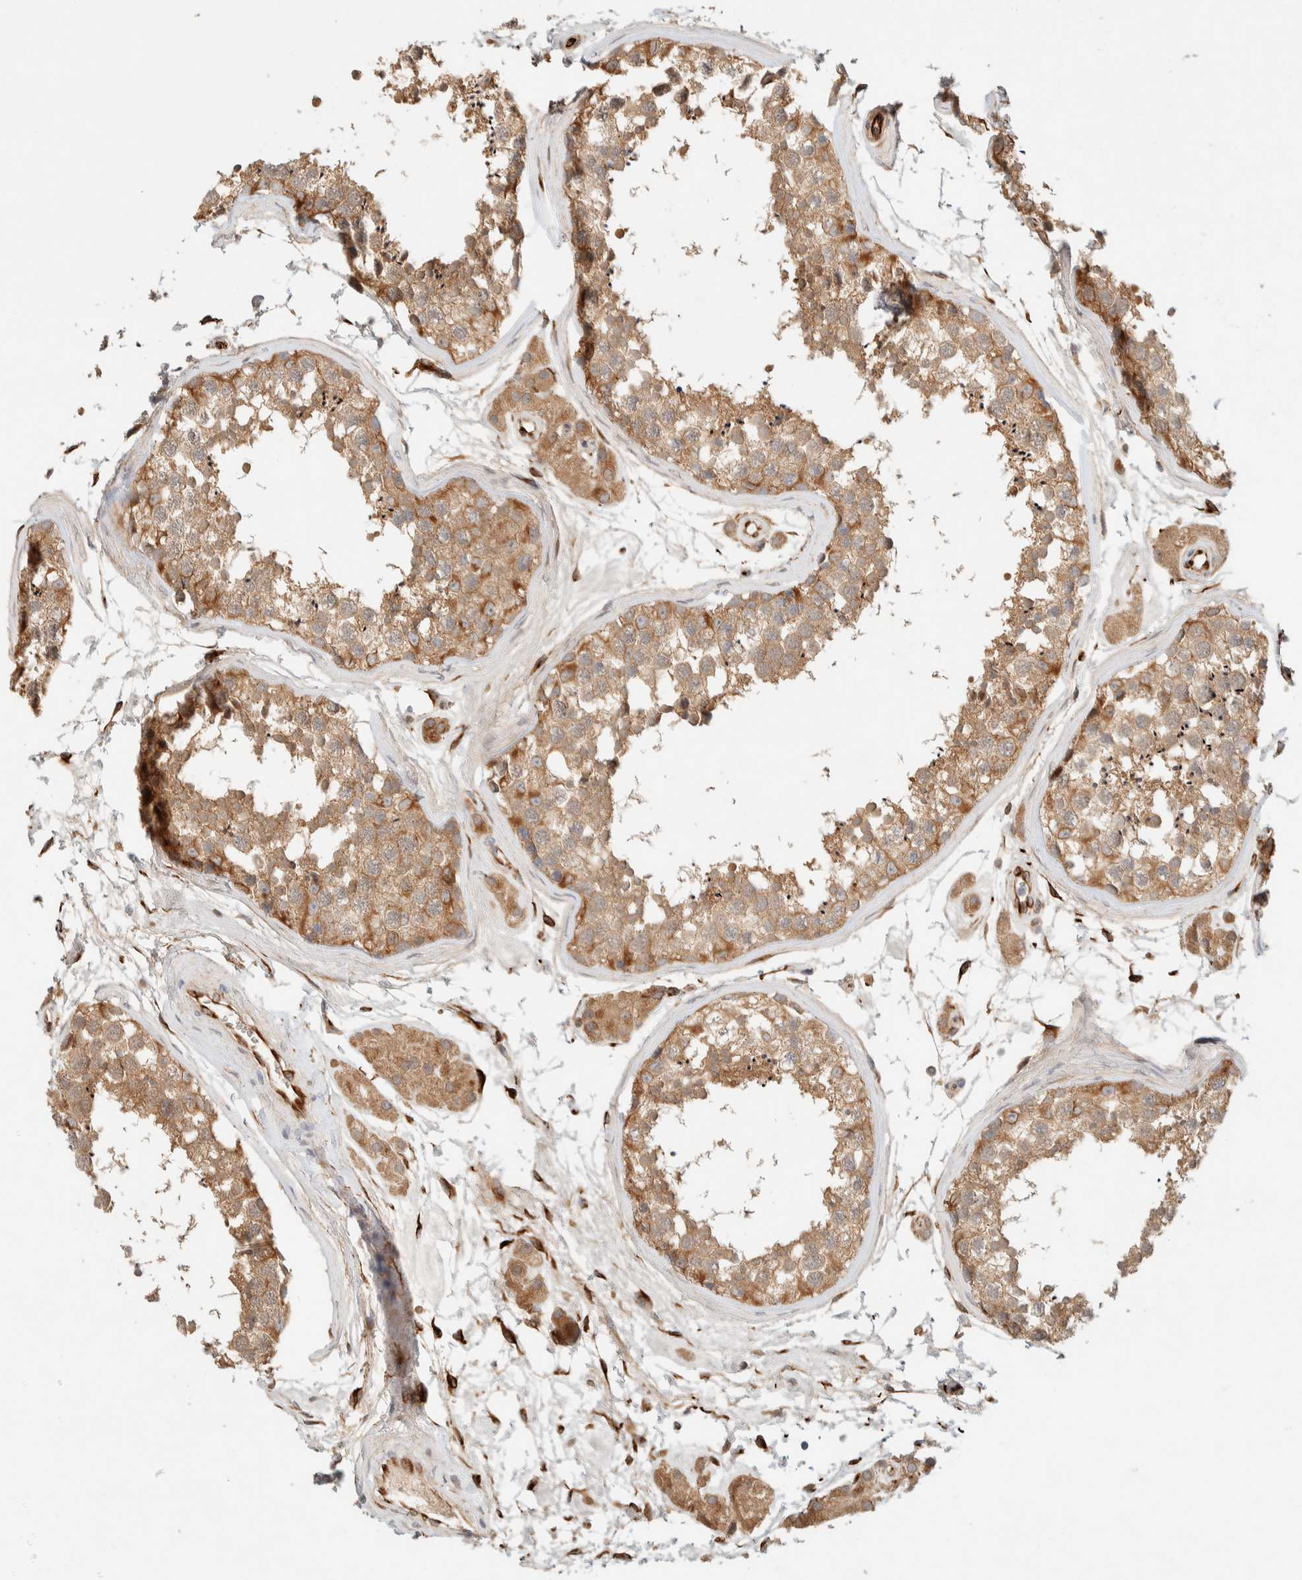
{"staining": {"intensity": "moderate", "quantity": ">75%", "location": "cytoplasmic/membranous"}, "tissue": "testis", "cell_type": "Cells in seminiferous ducts", "image_type": "normal", "snomed": [{"axis": "morphology", "description": "Normal tissue, NOS"}, {"axis": "topography", "description": "Testis"}], "caption": "High-magnification brightfield microscopy of benign testis stained with DAB (brown) and counterstained with hematoxylin (blue). cells in seminiferous ducts exhibit moderate cytoplasmic/membranous positivity is seen in about>75% of cells. (brown staining indicates protein expression, while blue staining denotes nuclei).", "gene": "FAT1", "patient": {"sex": "male", "age": 56}}